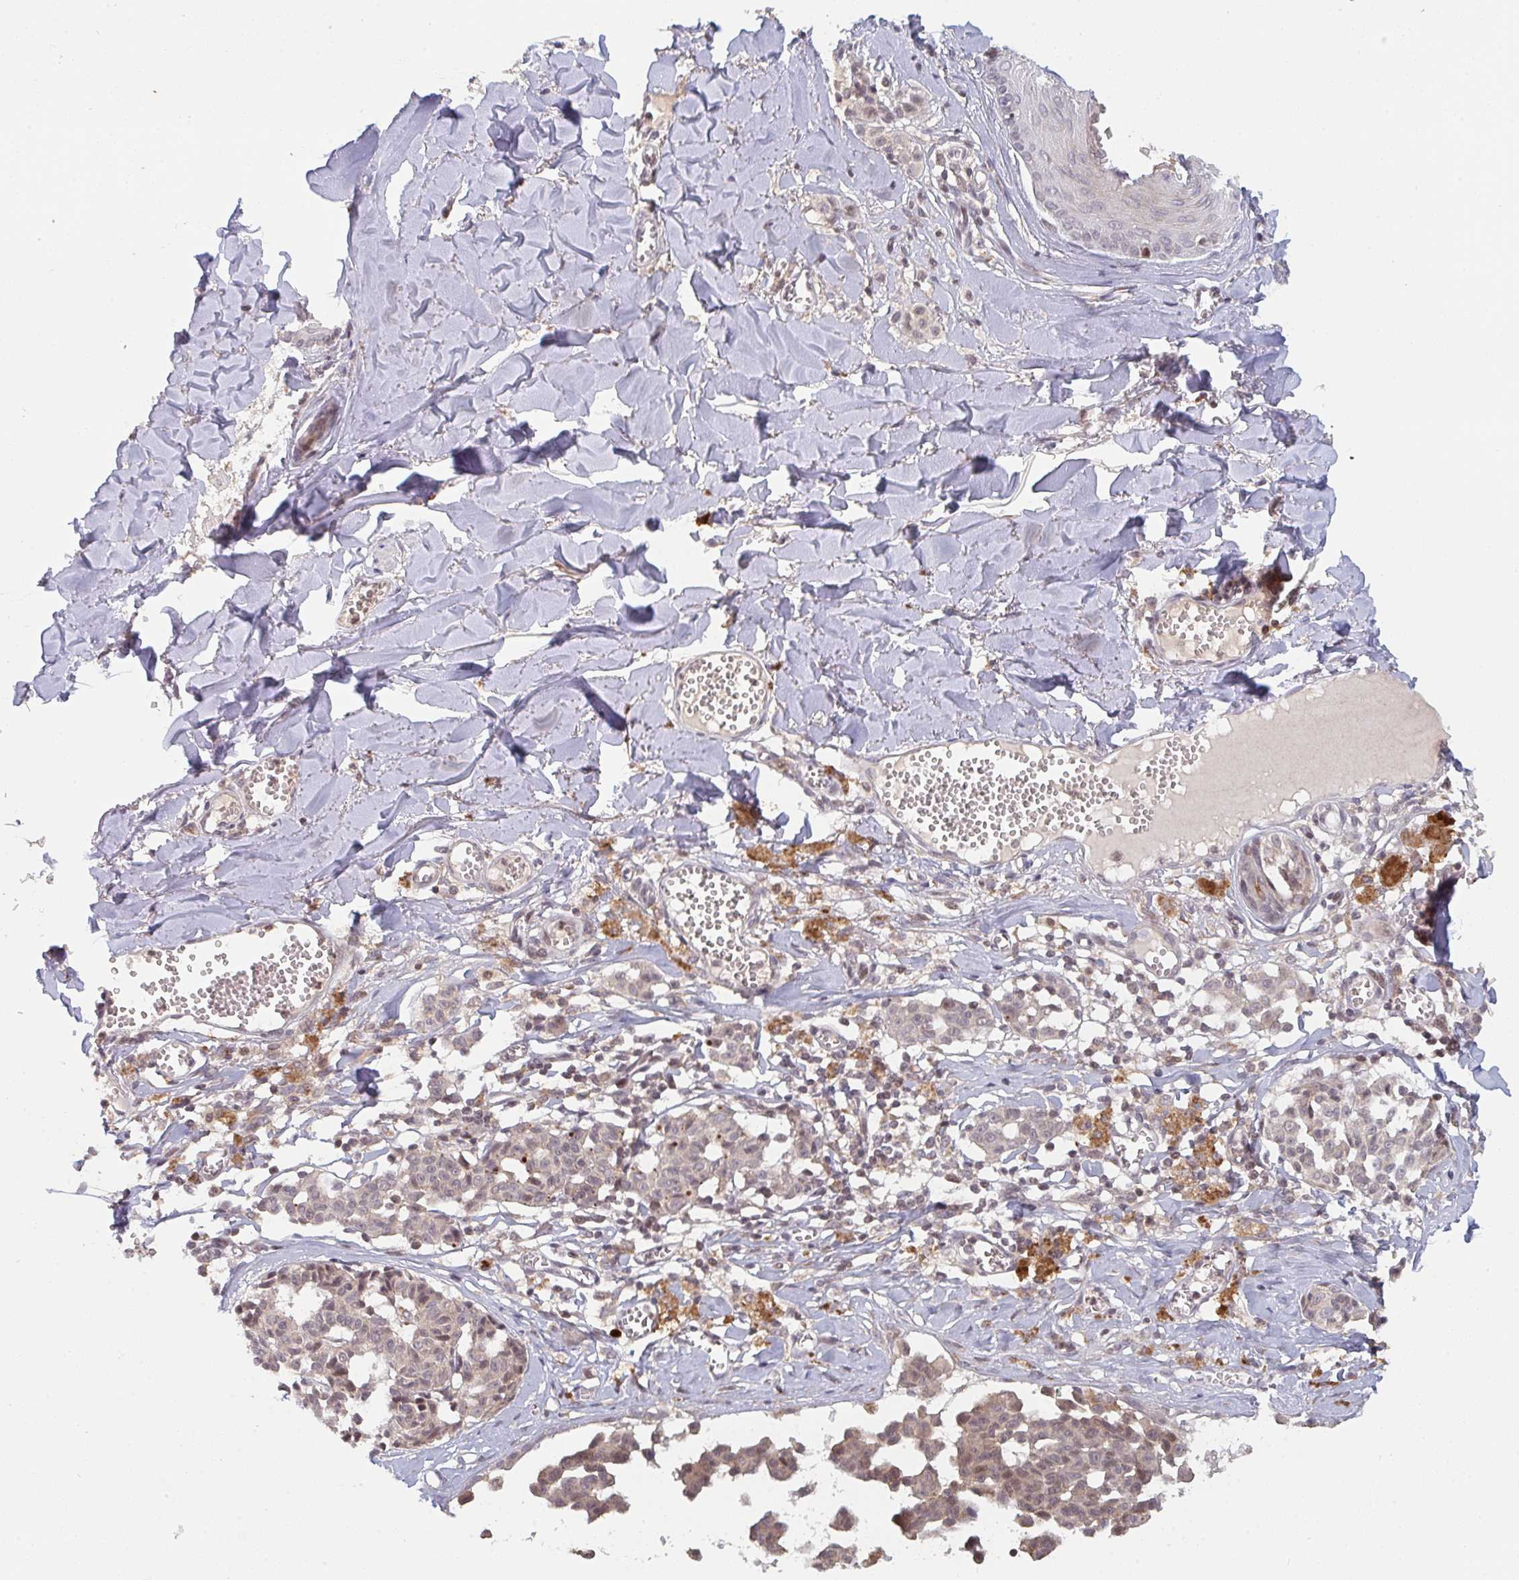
{"staining": {"intensity": "weak", "quantity": "<25%", "location": "nuclear"}, "tissue": "melanoma", "cell_type": "Tumor cells", "image_type": "cancer", "snomed": [{"axis": "morphology", "description": "Malignant melanoma, NOS"}, {"axis": "topography", "description": "Skin"}], "caption": "Human malignant melanoma stained for a protein using immunohistochemistry (IHC) shows no staining in tumor cells.", "gene": "DCST1", "patient": {"sex": "female", "age": 43}}